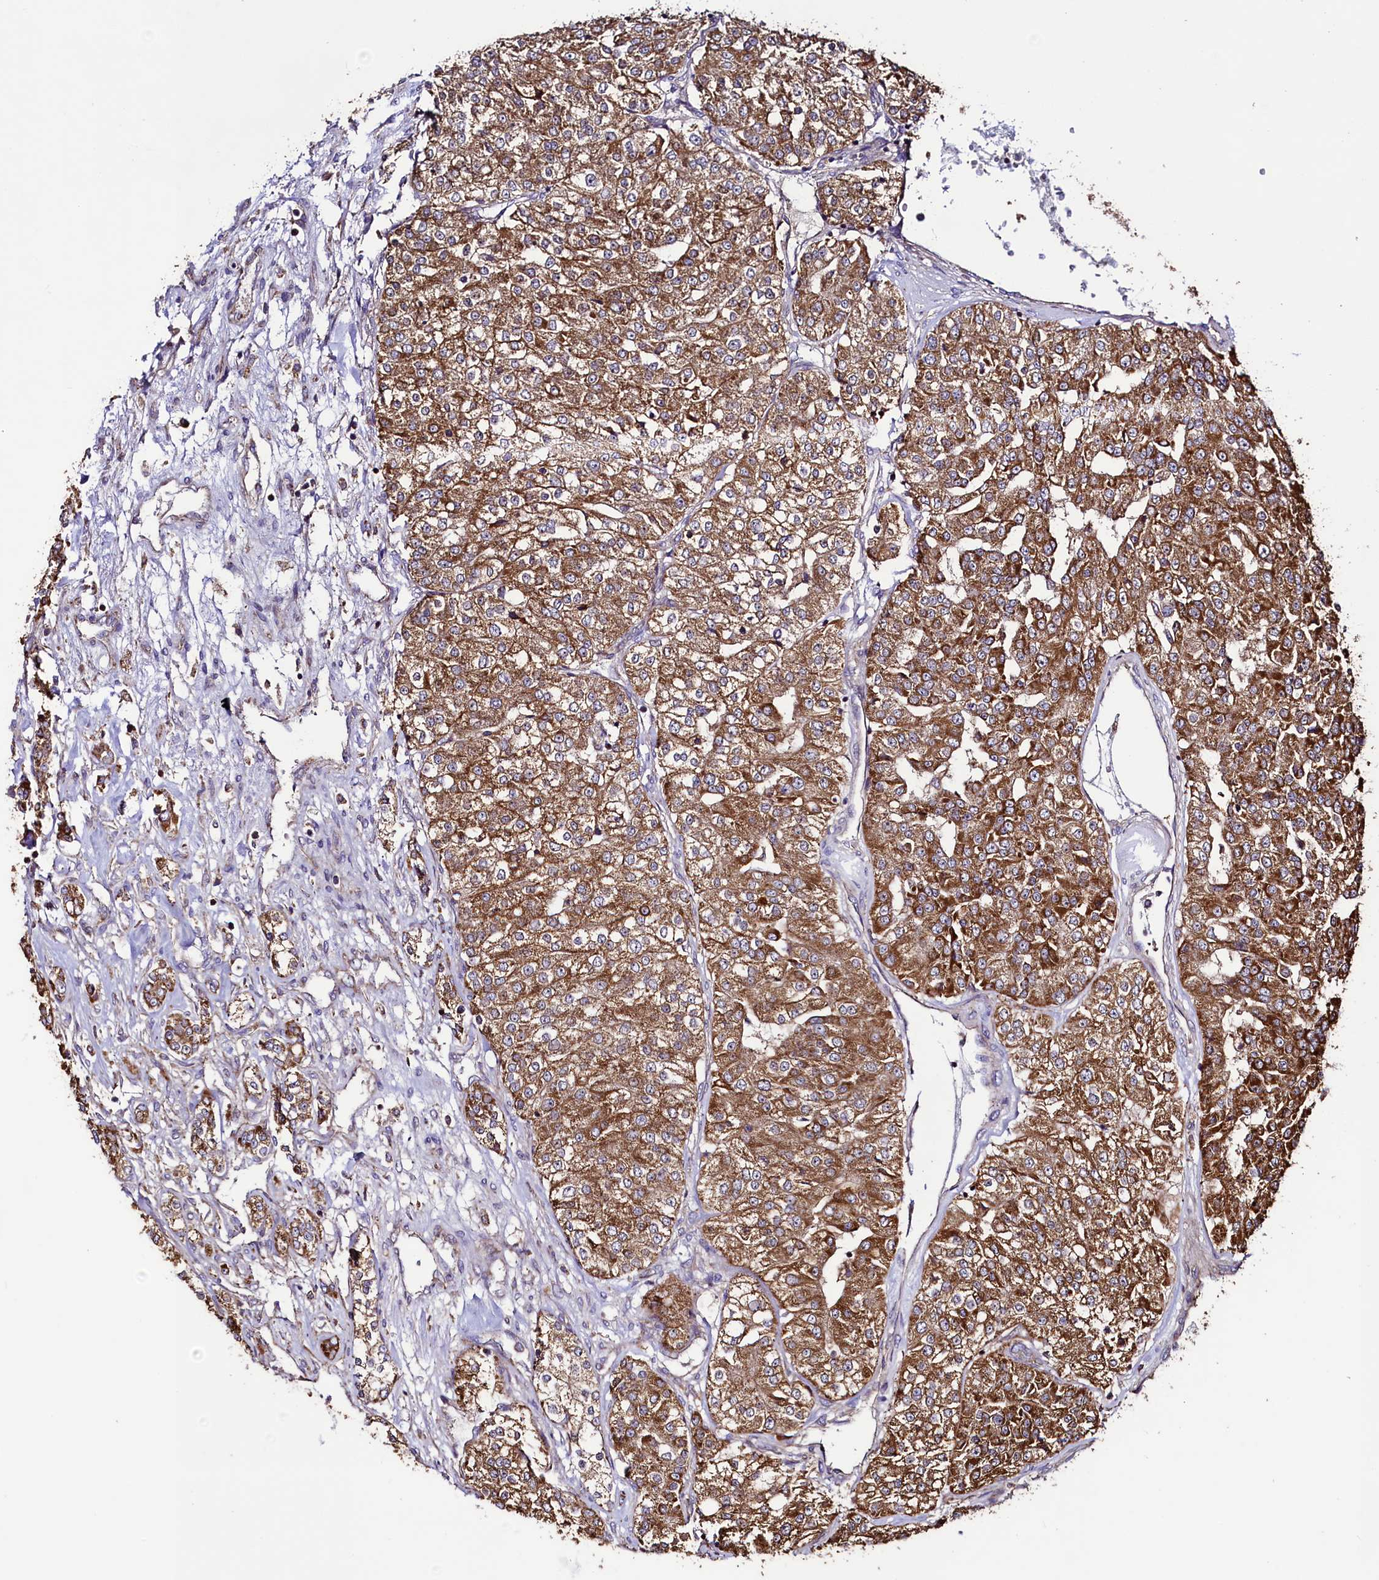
{"staining": {"intensity": "strong", "quantity": ">75%", "location": "cytoplasmic/membranous"}, "tissue": "renal cancer", "cell_type": "Tumor cells", "image_type": "cancer", "snomed": [{"axis": "morphology", "description": "Adenocarcinoma, NOS"}, {"axis": "topography", "description": "Kidney"}], "caption": "Strong cytoplasmic/membranous expression for a protein is appreciated in approximately >75% of tumor cells of renal cancer (adenocarcinoma) using immunohistochemistry.", "gene": "STARD5", "patient": {"sex": "female", "age": 63}}